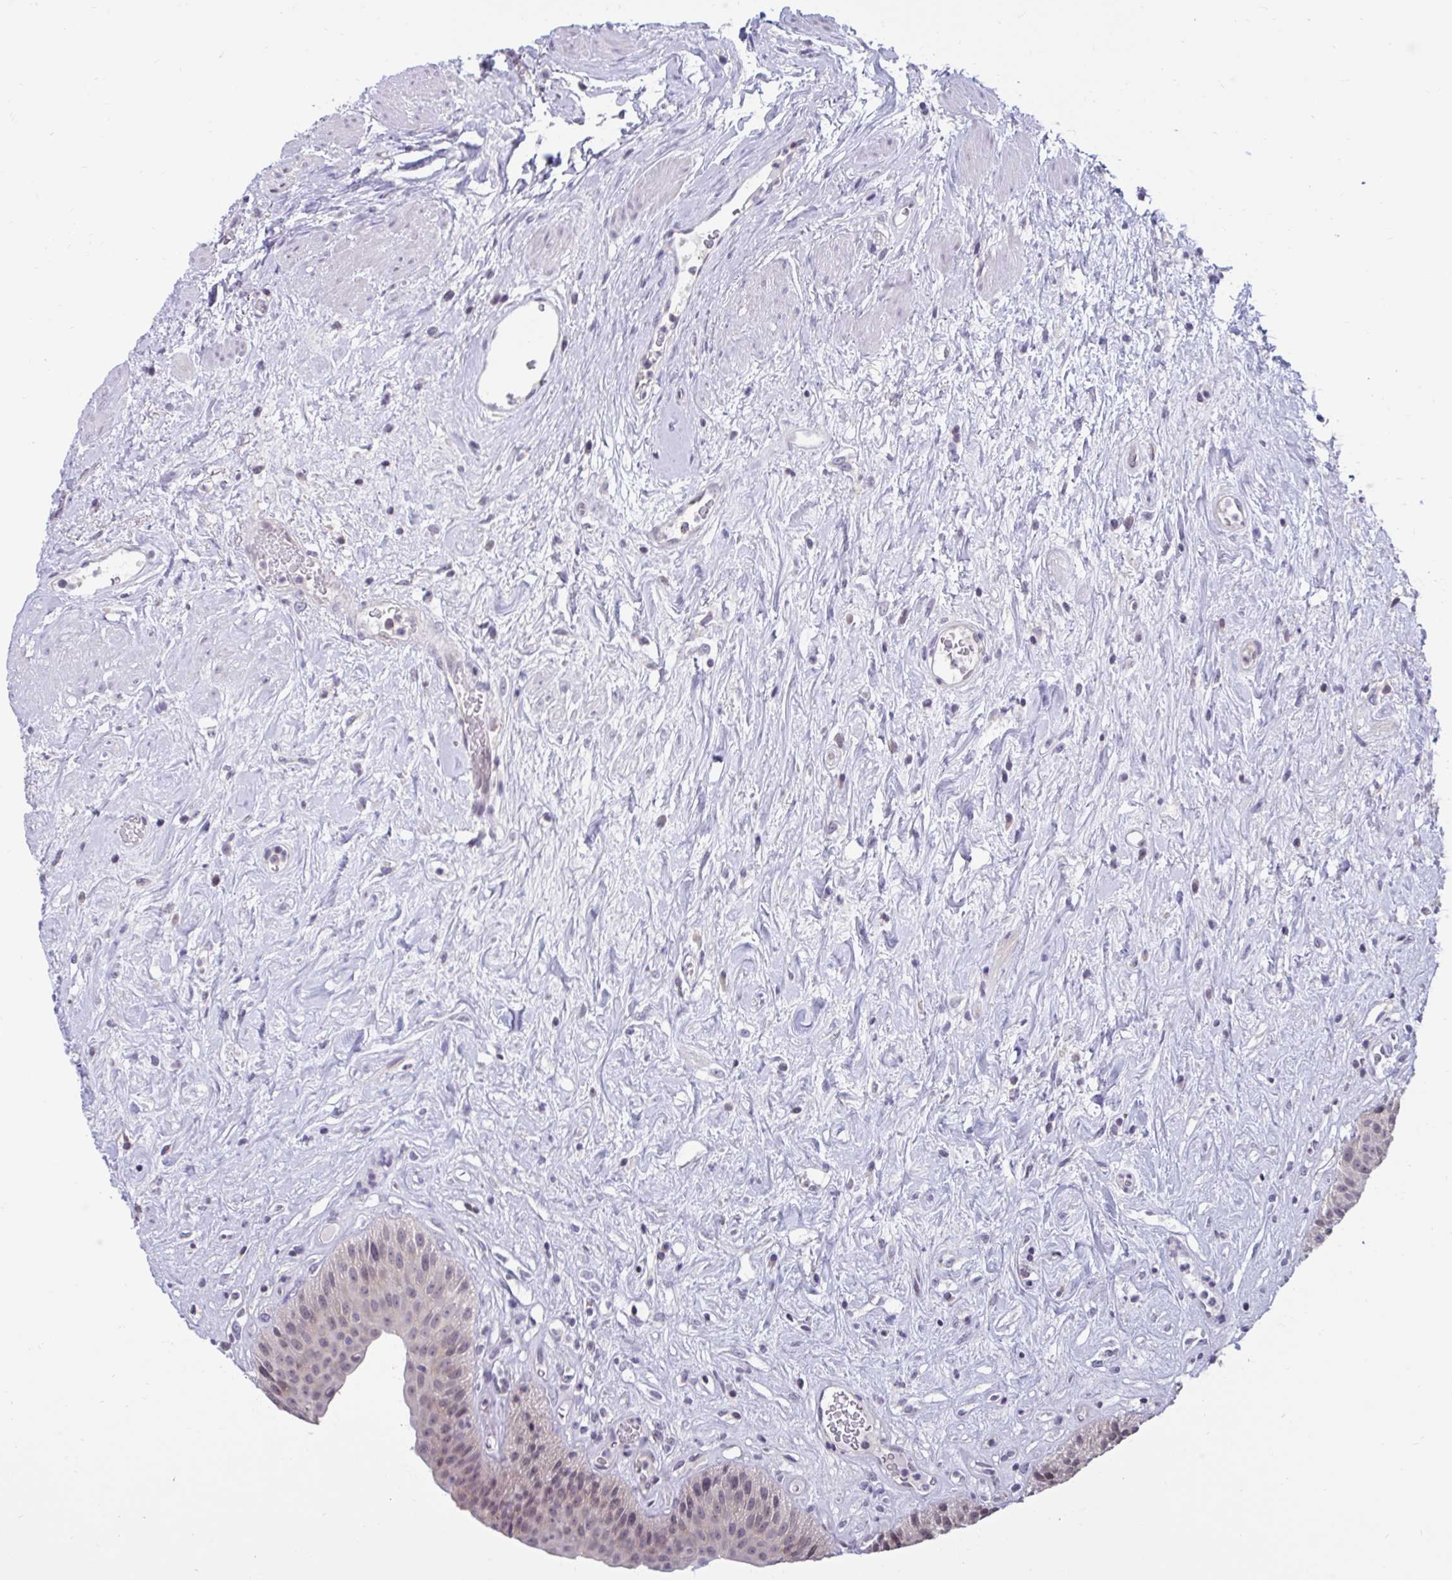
{"staining": {"intensity": "weak", "quantity": "<25%", "location": "cytoplasmic/membranous"}, "tissue": "urinary bladder", "cell_type": "Urothelial cells", "image_type": "normal", "snomed": [{"axis": "morphology", "description": "Normal tissue, NOS"}, {"axis": "topography", "description": "Urinary bladder"}], "caption": "Photomicrograph shows no protein expression in urothelial cells of normal urinary bladder. (Stains: DAB (3,3'-diaminobenzidine) IHC with hematoxylin counter stain, Microscopy: brightfield microscopy at high magnification).", "gene": "ARPP19", "patient": {"sex": "female", "age": 56}}